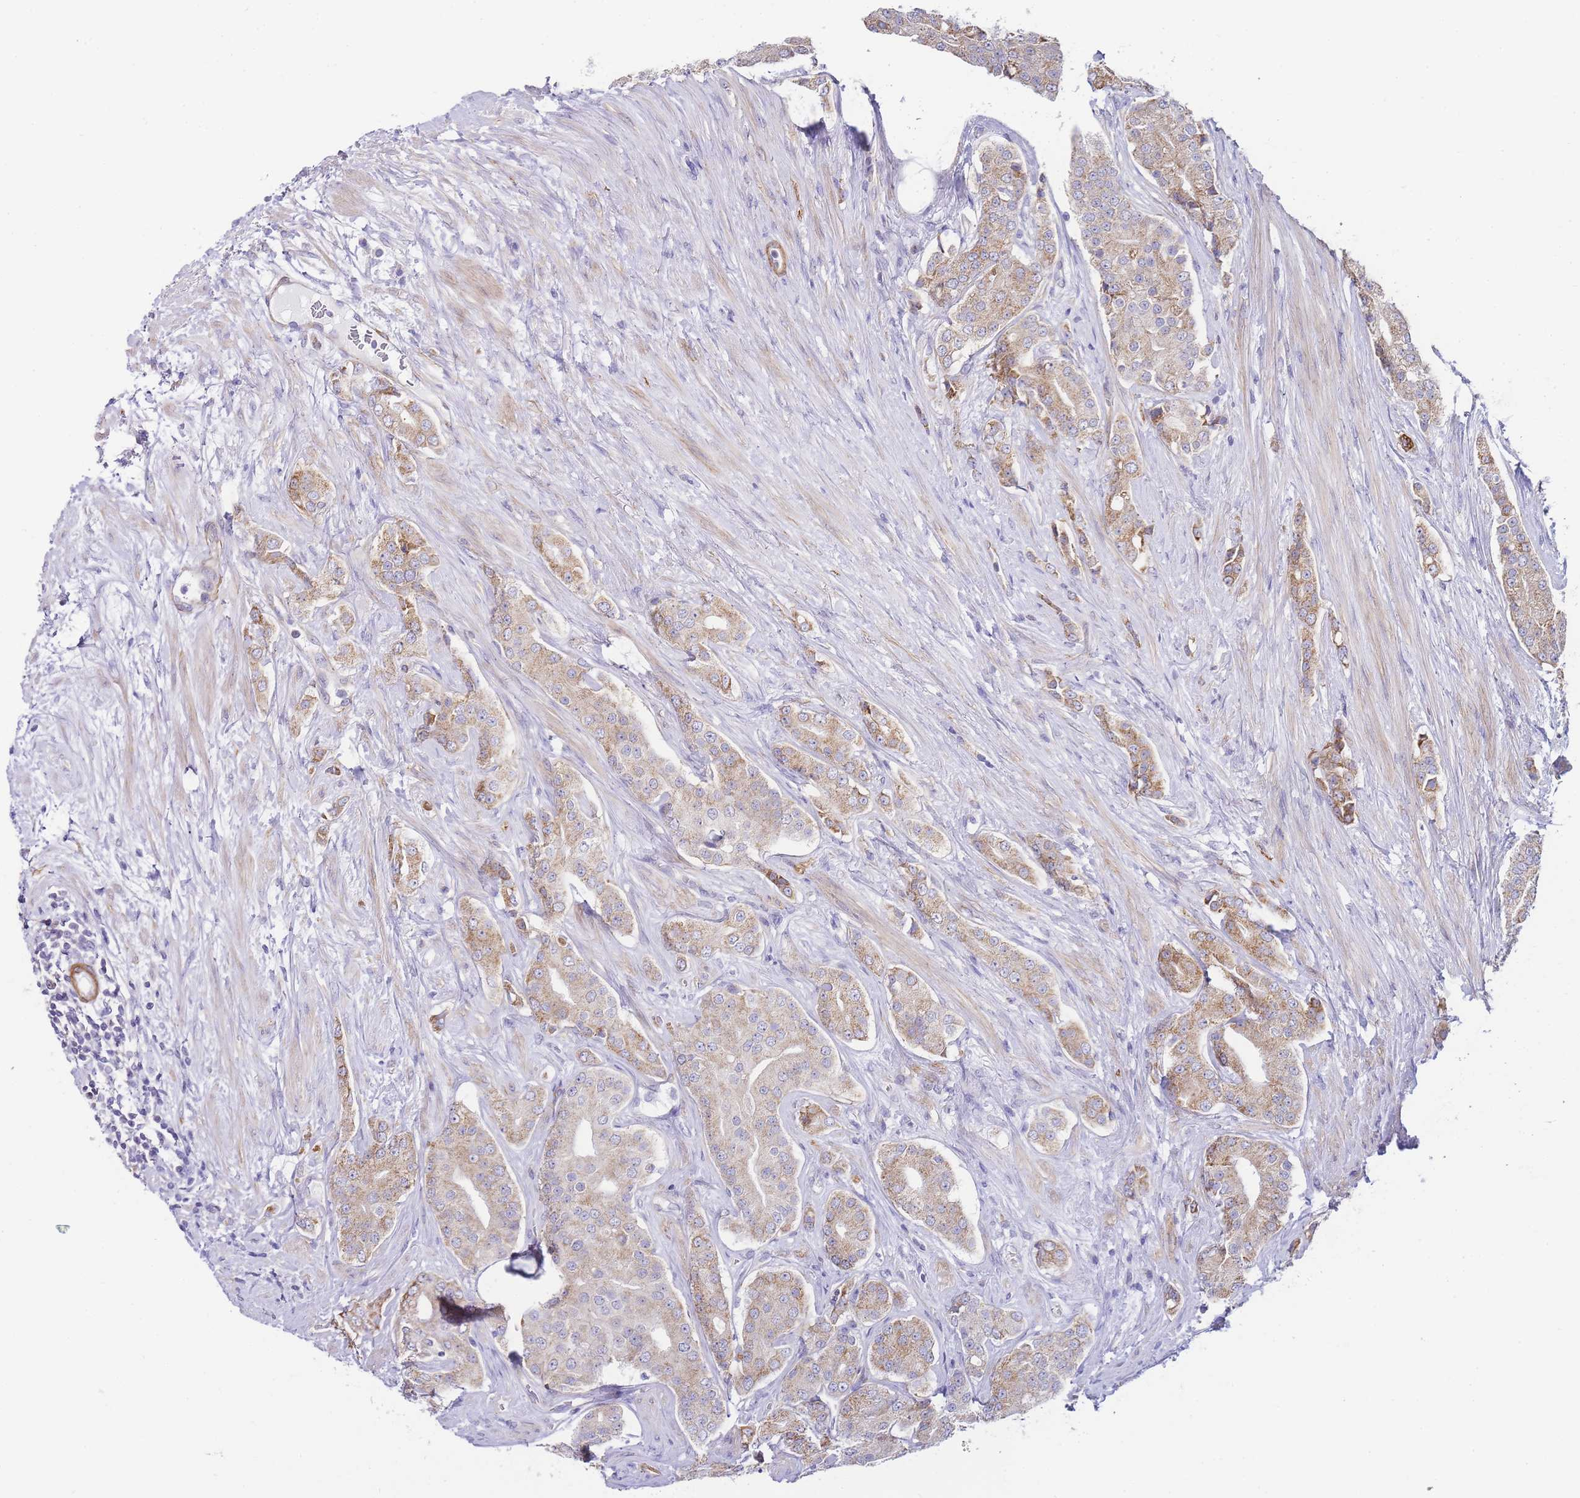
{"staining": {"intensity": "moderate", "quantity": "25%-75%", "location": "cytoplasmic/membranous"}, "tissue": "prostate cancer", "cell_type": "Tumor cells", "image_type": "cancer", "snomed": [{"axis": "morphology", "description": "Adenocarcinoma, High grade"}, {"axis": "topography", "description": "Prostate"}], "caption": "Brown immunohistochemical staining in human adenocarcinoma (high-grade) (prostate) demonstrates moderate cytoplasmic/membranous expression in approximately 25%-75% of tumor cells. (DAB (3,3'-diaminobenzidine) = brown stain, brightfield microscopy at high magnification).", "gene": "PDCD7", "patient": {"sex": "male", "age": 71}}